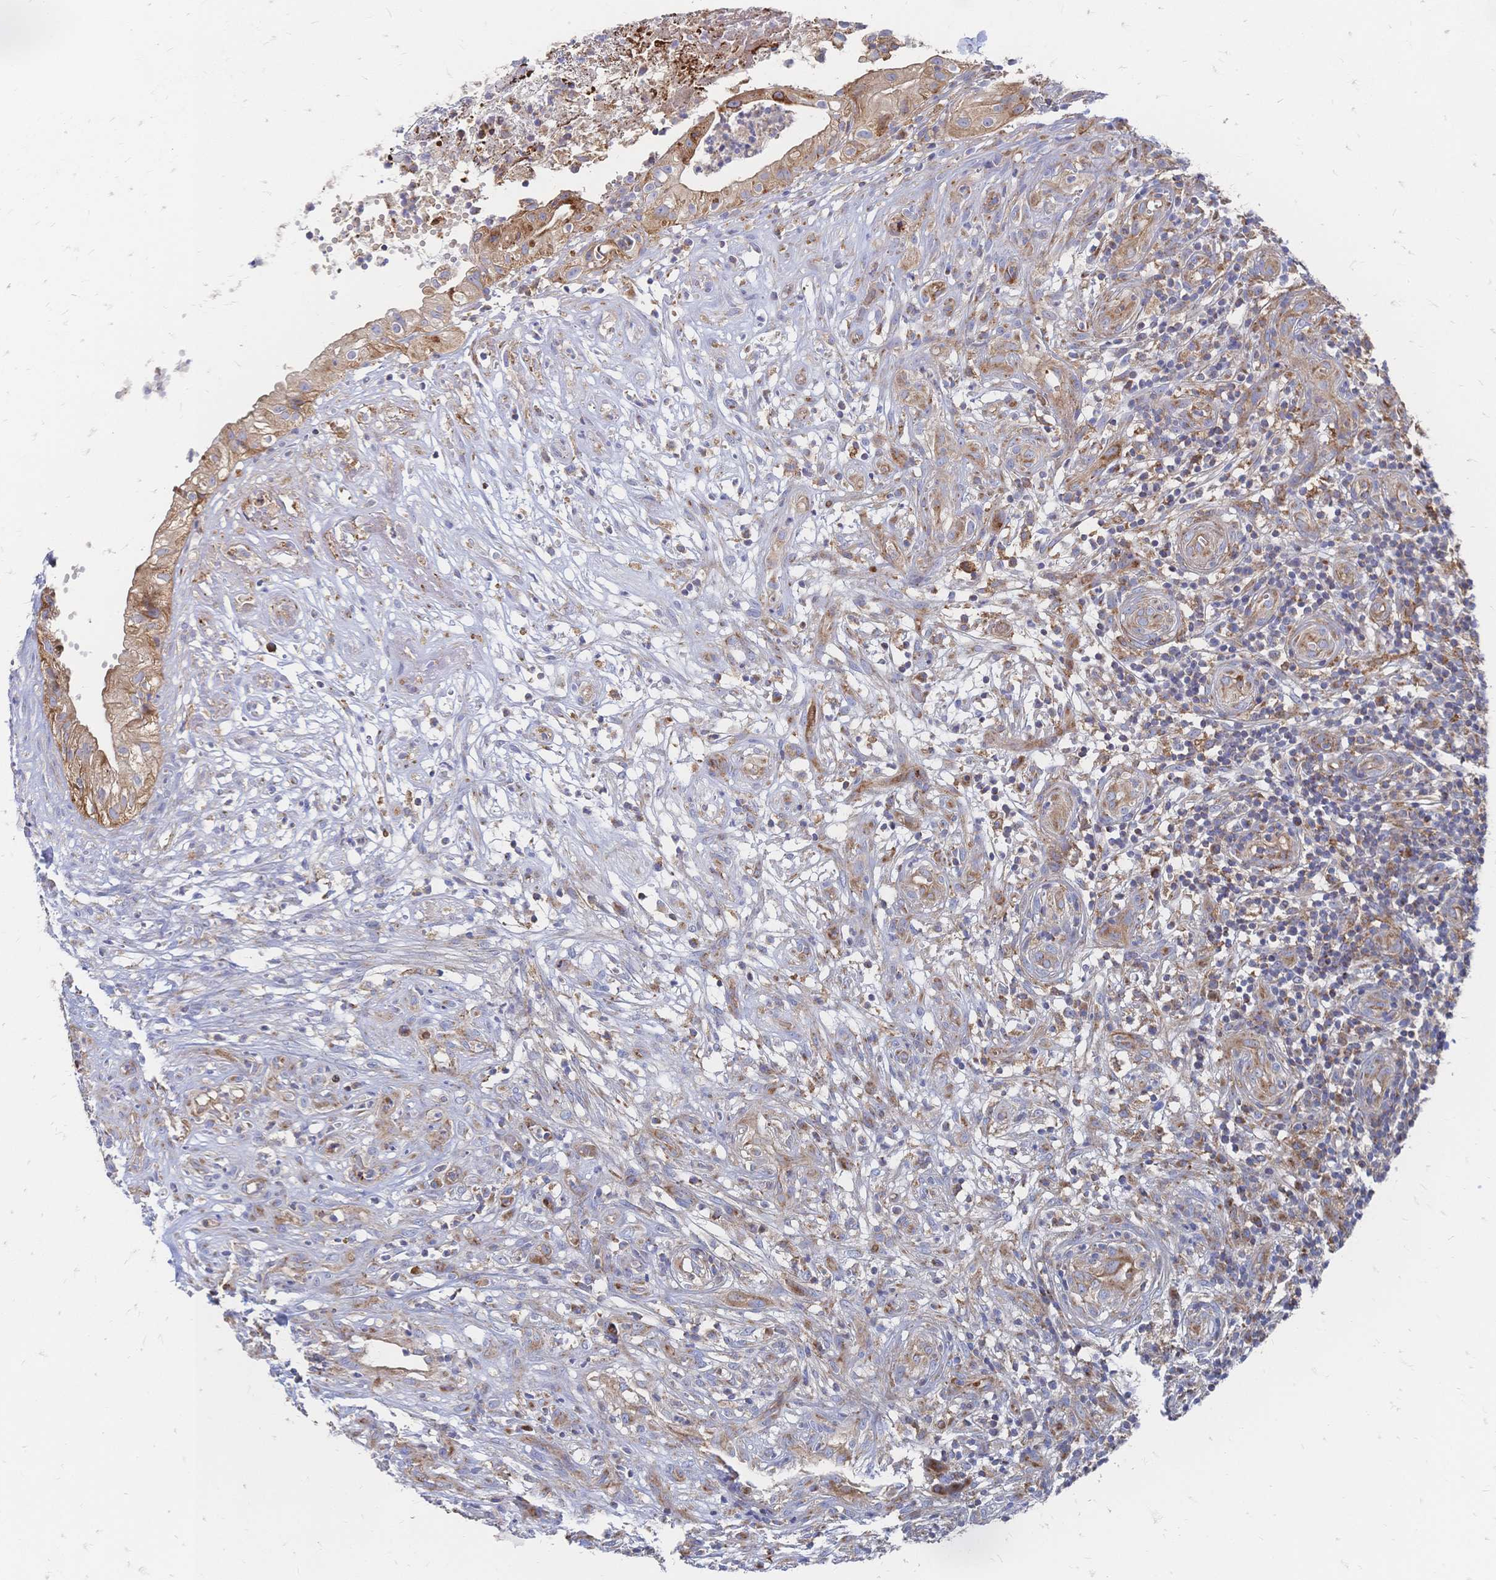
{"staining": {"intensity": "strong", "quantity": "25%-75%", "location": "cytoplasmic/membranous"}, "tissue": "head and neck cancer", "cell_type": "Tumor cells", "image_type": "cancer", "snomed": [{"axis": "morphology", "description": "Adenocarcinoma, NOS"}, {"axis": "topography", "description": "Head-Neck"}], "caption": "Immunohistochemical staining of human head and neck adenocarcinoma displays strong cytoplasmic/membranous protein positivity in about 25%-75% of tumor cells. The staining was performed using DAB to visualize the protein expression in brown, while the nuclei were stained in blue with hematoxylin (Magnification: 20x).", "gene": "SORBS1", "patient": {"sex": "male", "age": 44}}